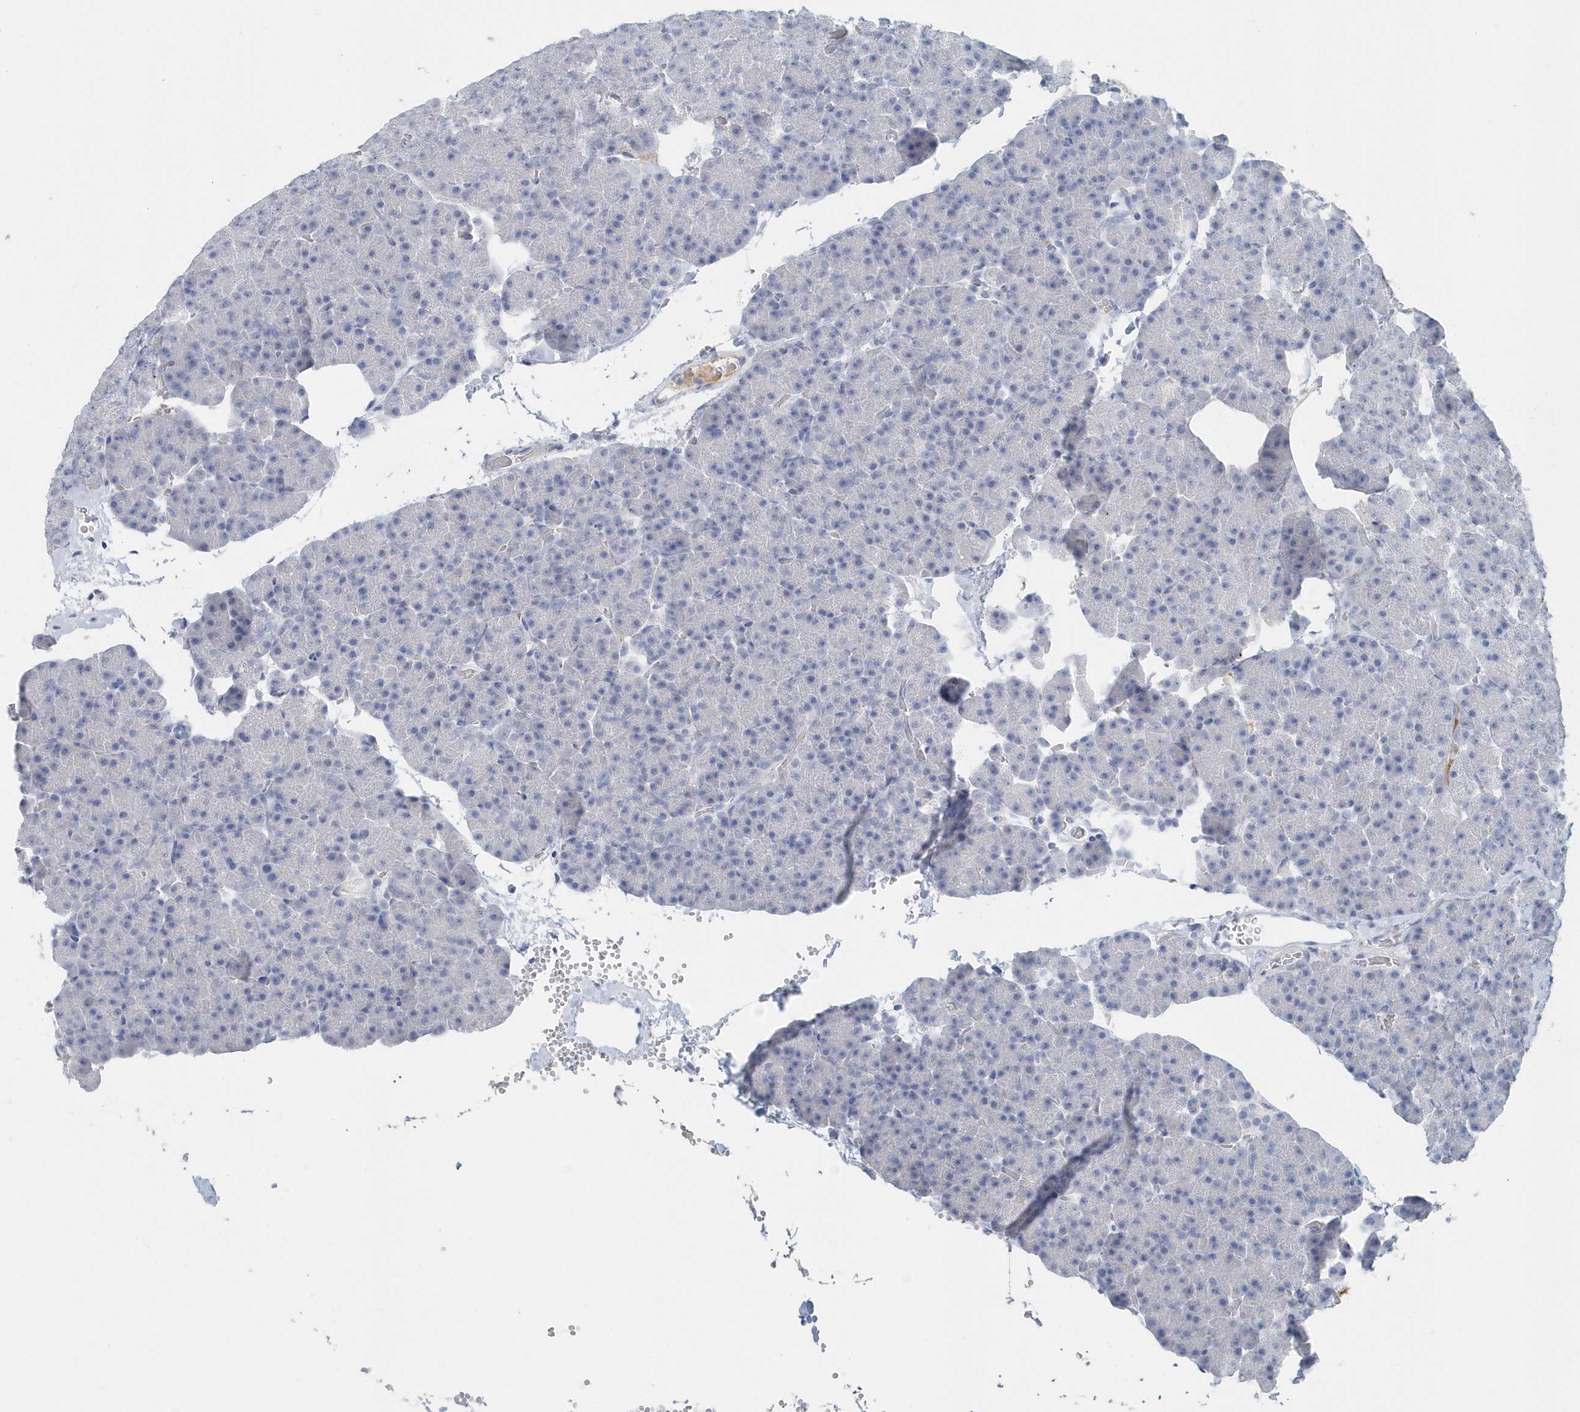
{"staining": {"intensity": "moderate", "quantity": "<25%", "location": "cytoplasmic/membranous"}, "tissue": "pancreas", "cell_type": "Exocrine glandular cells", "image_type": "normal", "snomed": [{"axis": "morphology", "description": "Normal tissue, NOS"}, {"axis": "morphology", "description": "Carcinoid, malignant, NOS"}, {"axis": "topography", "description": "Pancreas"}], "caption": "Pancreas stained for a protein exhibits moderate cytoplasmic/membranous positivity in exocrine glandular cells. (Stains: DAB in brown, nuclei in blue, Microscopy: brightfield microscopy at high magnification).", "gene": "JCHAIN", "patient": {"sex": "female", "age": 35}}